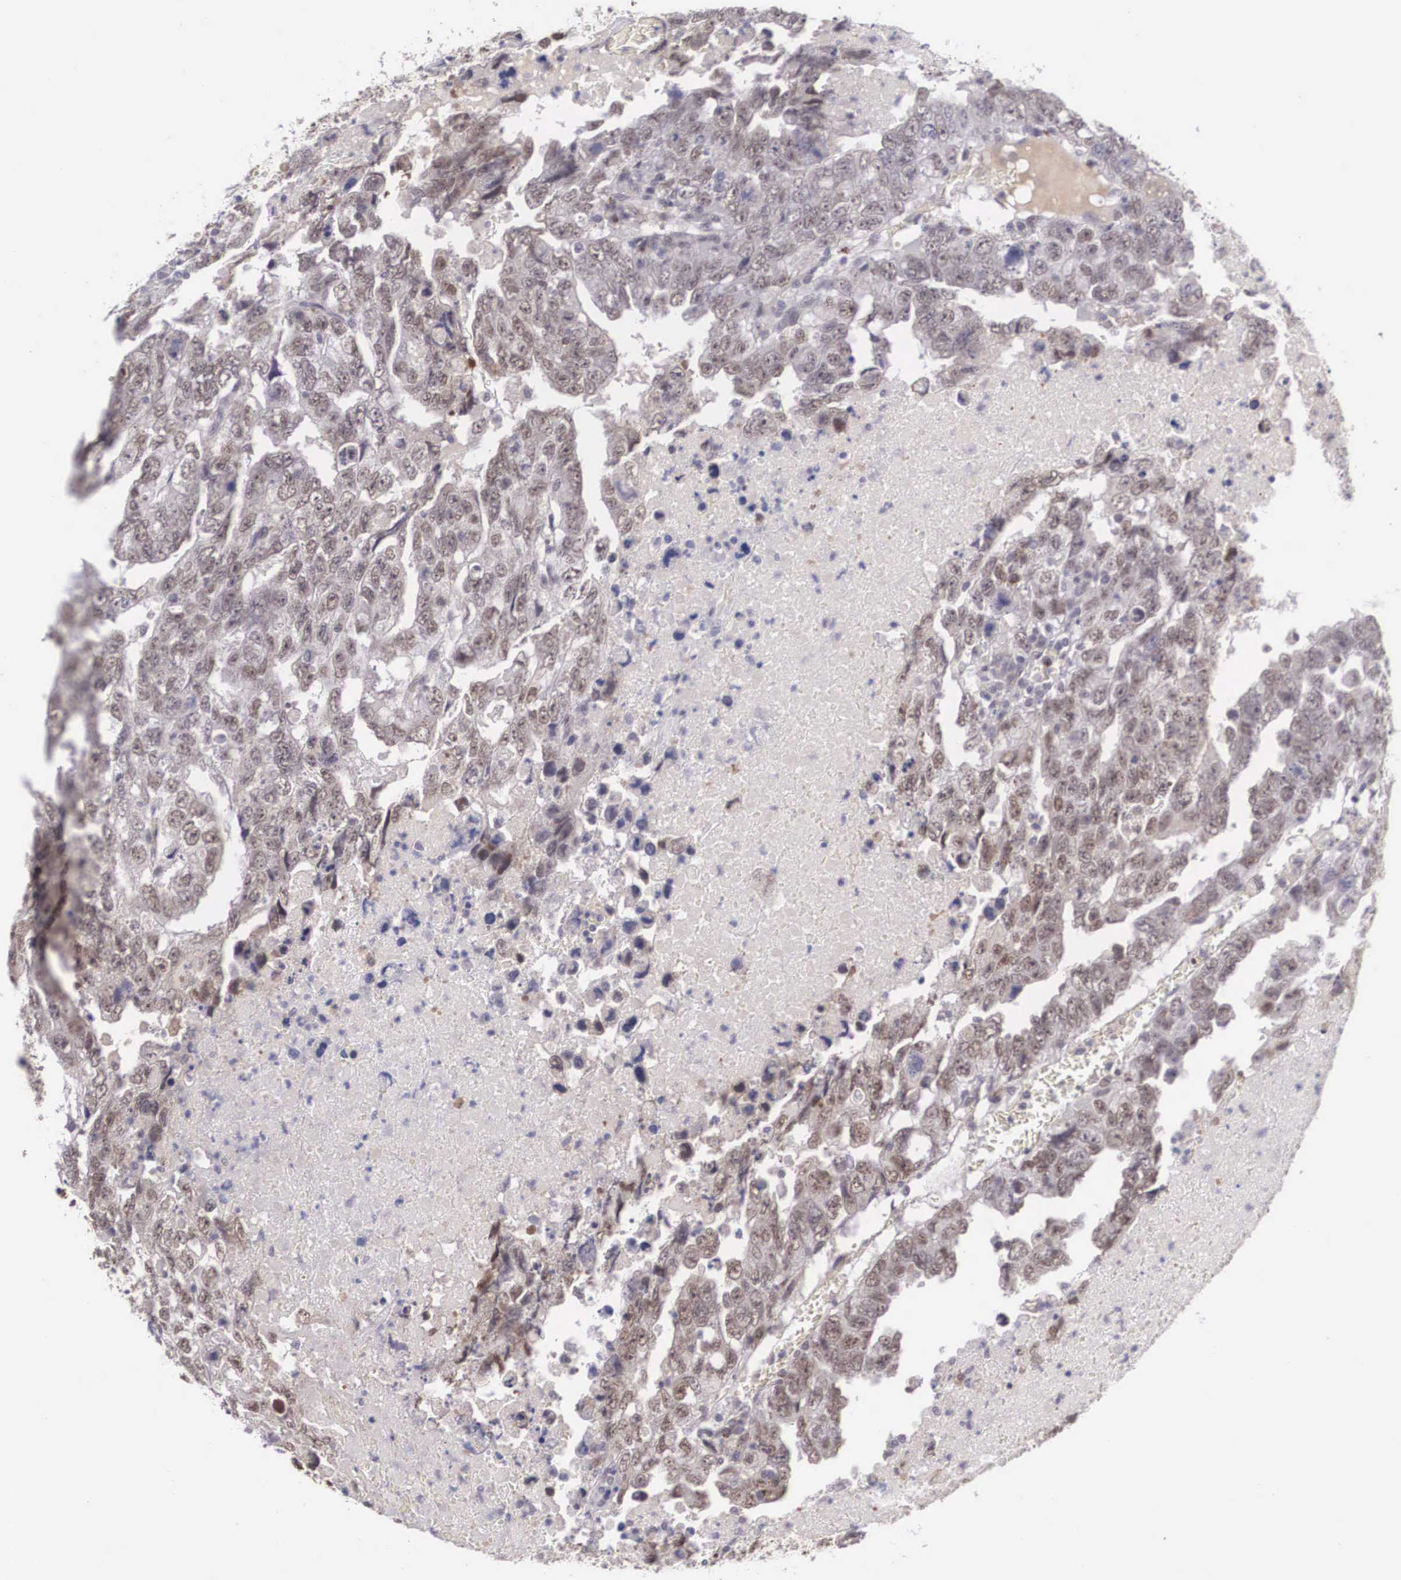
{"staining": {"intensity": "weak", "quantity": ">75%", "location": "cytoplasmic/membranous,nuclear"}, "tissue": "testis cancer", "cell_type": "Tumor cells", "image_type": "cancer", "snomed": [{"axis": "morphology", "description": "Carcinoma, Embryonal, NOS"}, {"axis": "topography", "description": "Testis"}], "caption": "Immunohistochemistry (IHC) micrograph of testis embryonal carcinoma stained for a protein (brown), which exhibits low levels of weak cytoplasmic/membranous and nuclear staining in about >75% of tumor cells.", "gene": "NINL", "patient": {"sex": "male", "age": 36}}